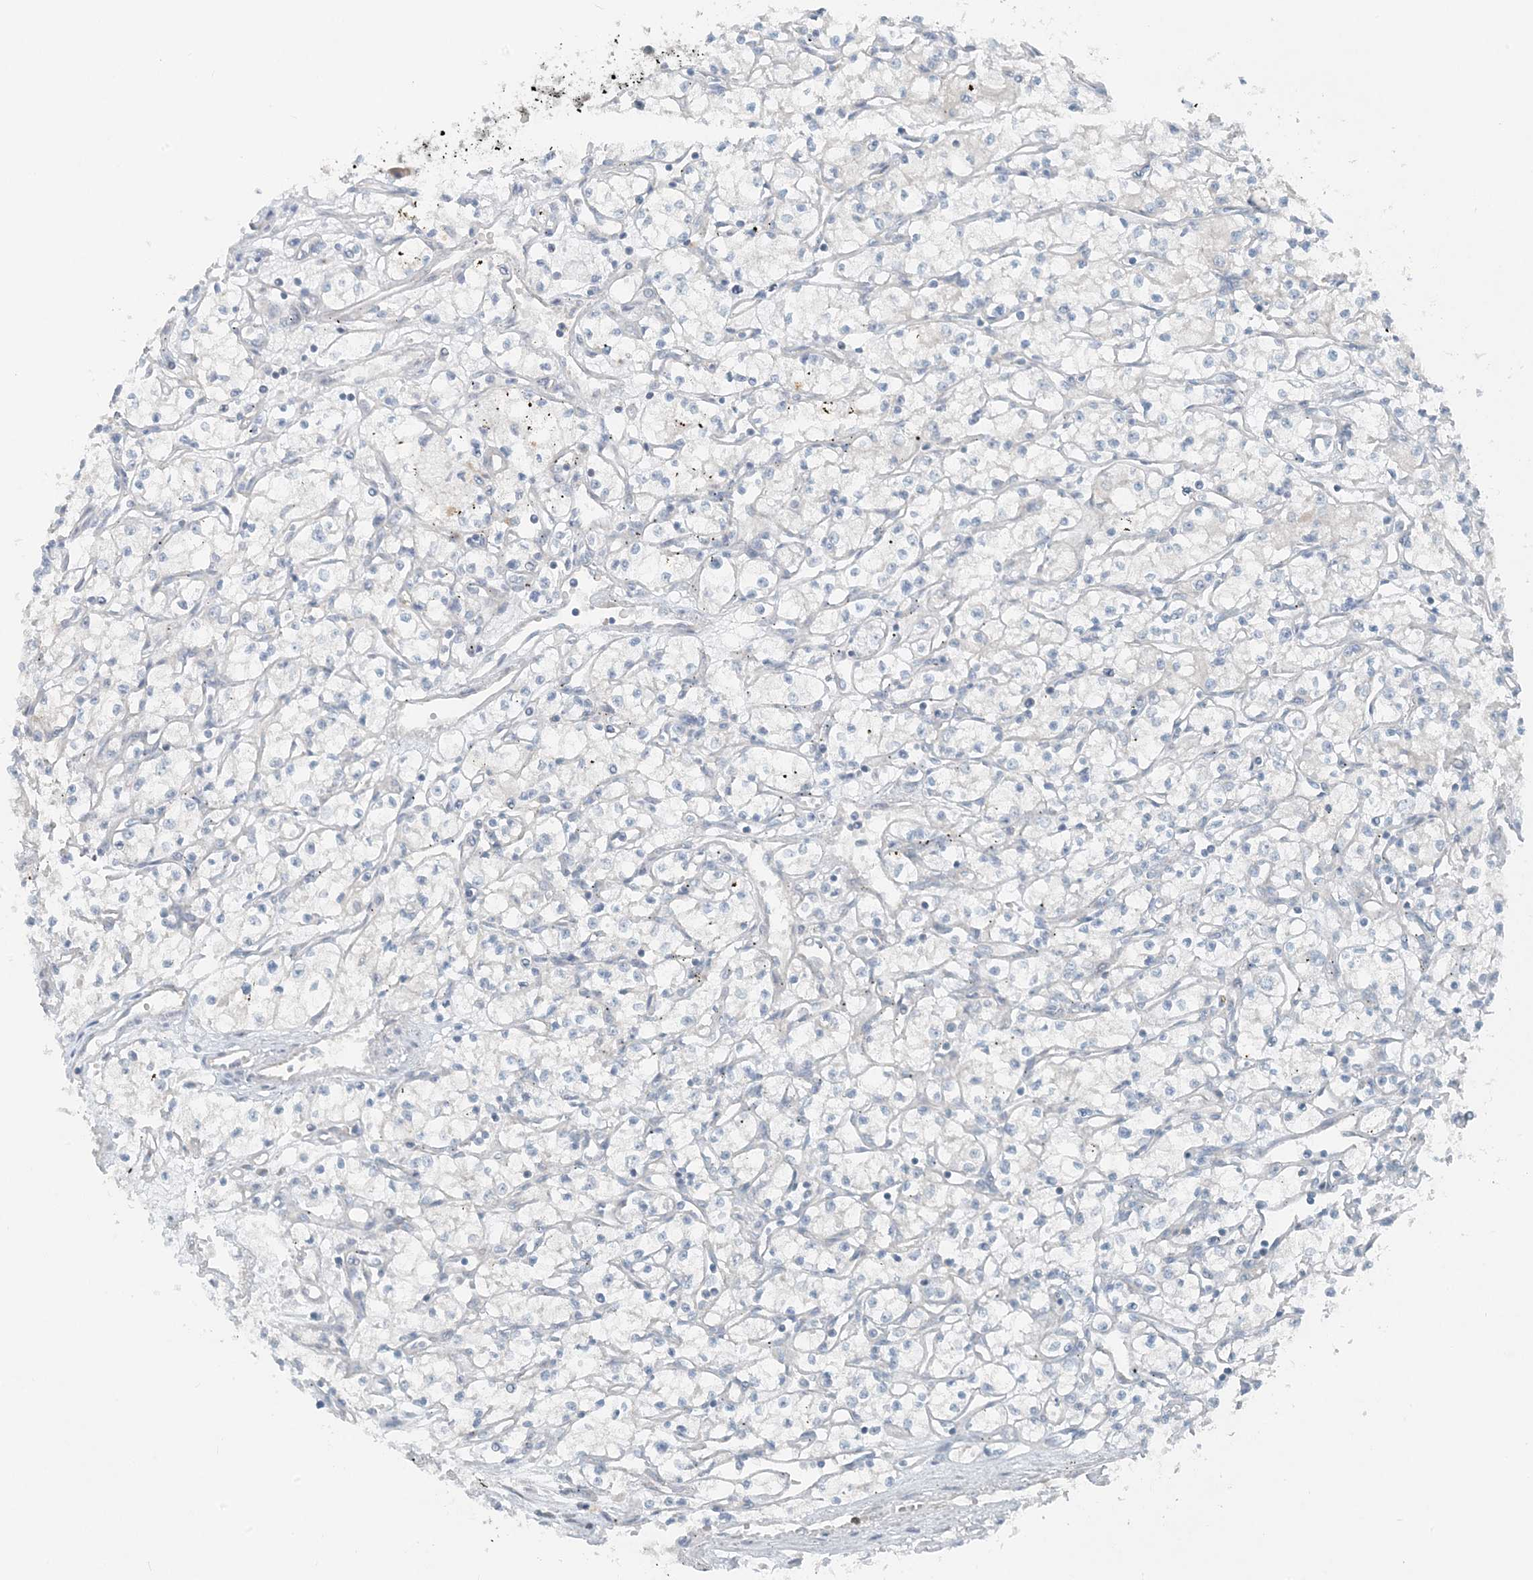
{"staining": {"intensity": "negative", "quantity": "none", "location": "none"}, "tissue": "renal cancer", "cell_type": "Tumor cells", "image_type": "cancer", "snomed": [{"axis": "morphology", "description": "Adenocarcinoma, NOS"}, {"axis": "topography", "description": "Kidney"}], "caption": "Immunohistochemistry (IHC) image of neoplastic tissue: adenocarcinoma (renal) stained with DAB (3,3'-diaminobenzidine) reveals no significant protein staining in tumor cells.", "gene": "MITD1", "patient": {"sex": "male", "age": 59}}